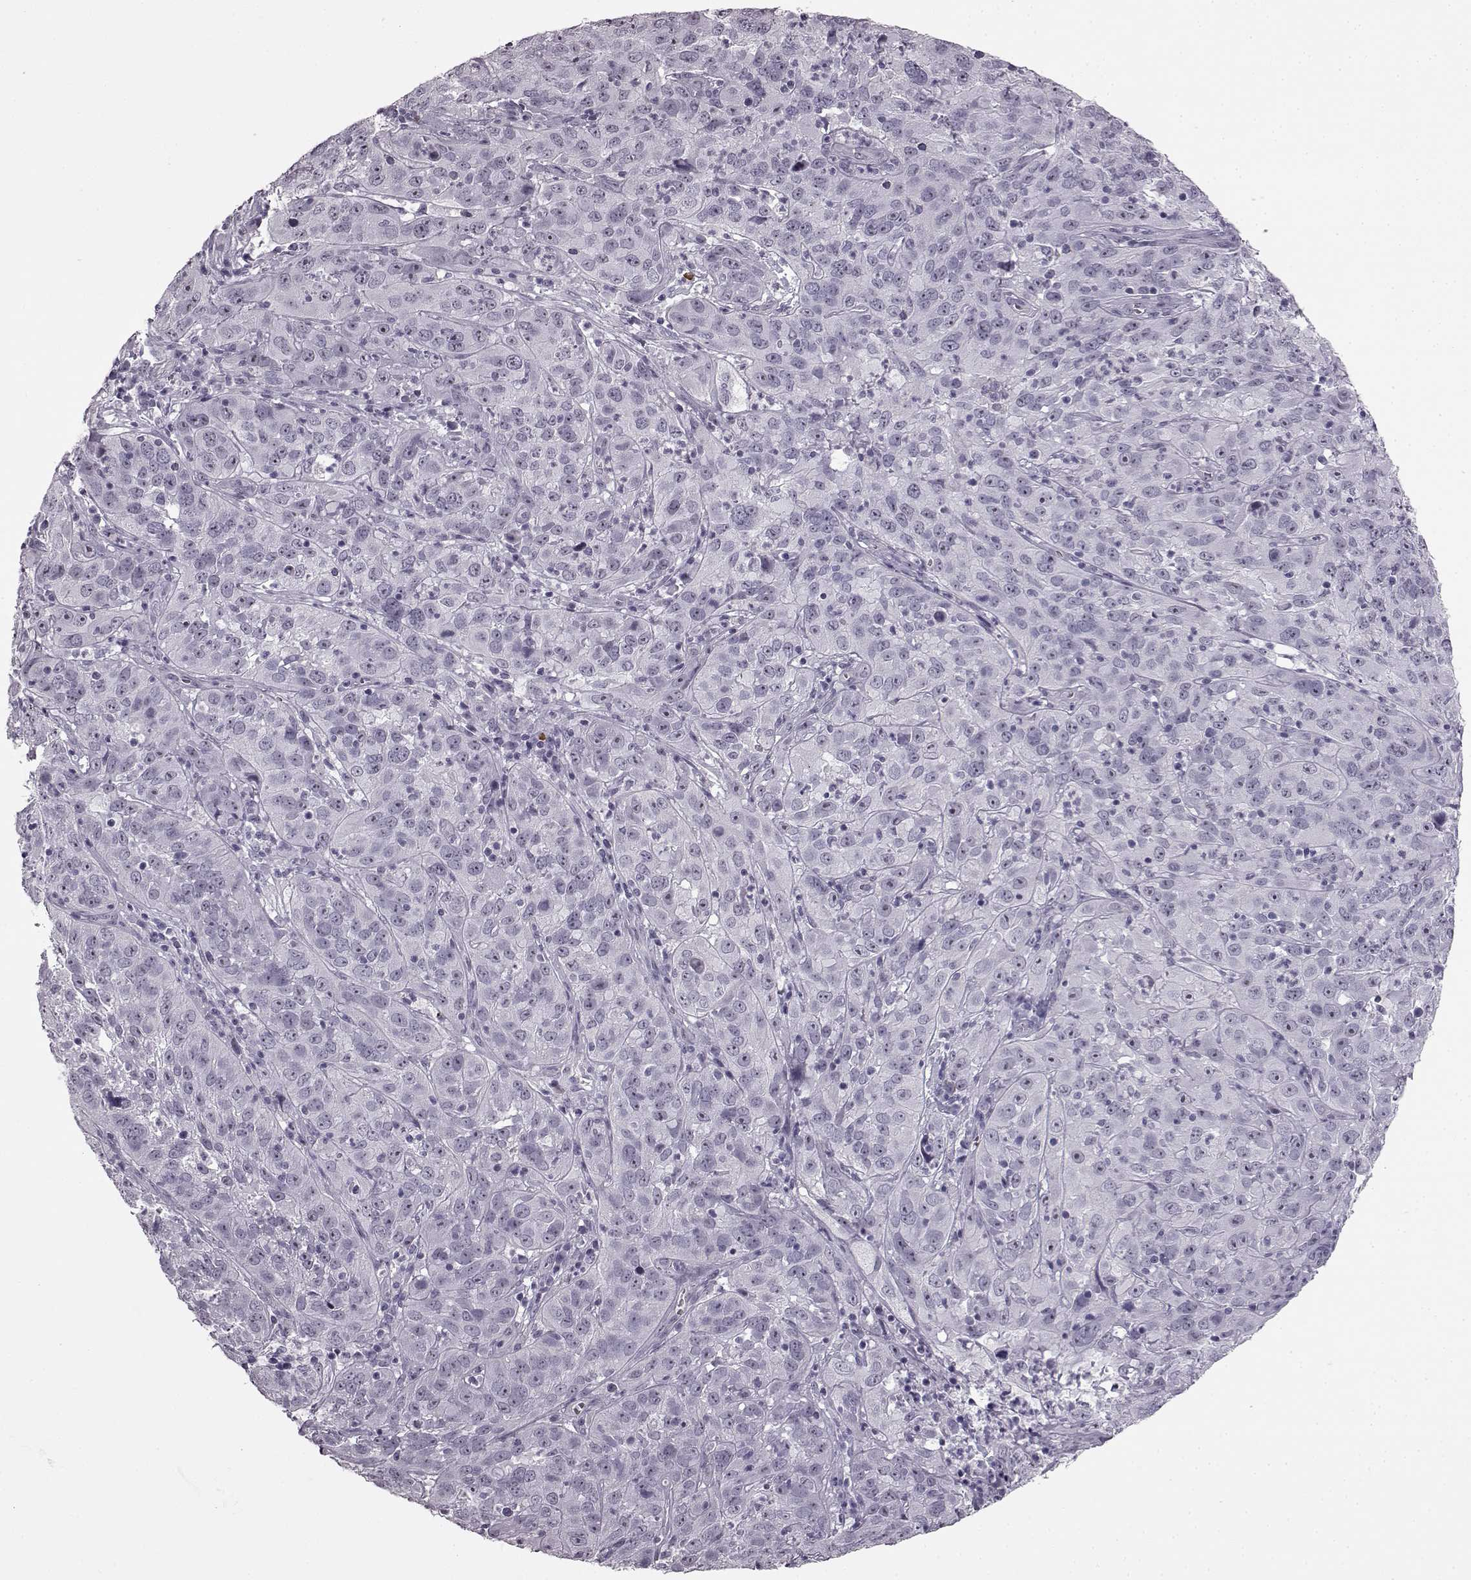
{"staining": {"intensity": "negative", "quantity": "none", "location": "none"}, "tissue": "cervical cancer", "cell_type": "Tumor cells", "image_type": "cancer", "snomed": [{"axis": "morphology", "description": "Squamous cell carcinoma, NOS"}, {"axis": "topography", "description": "Cervix"}], "caption": "Immunohistochemistry (IHC) photomicrograph of neoplastic tissue: cervical cancer (squamous cell carcinoma) stained with DAB exhibits no significant protein positivity in tumor cells.", "gene": "PRPH2", "patient": {"sex": "female", "age": 32}}